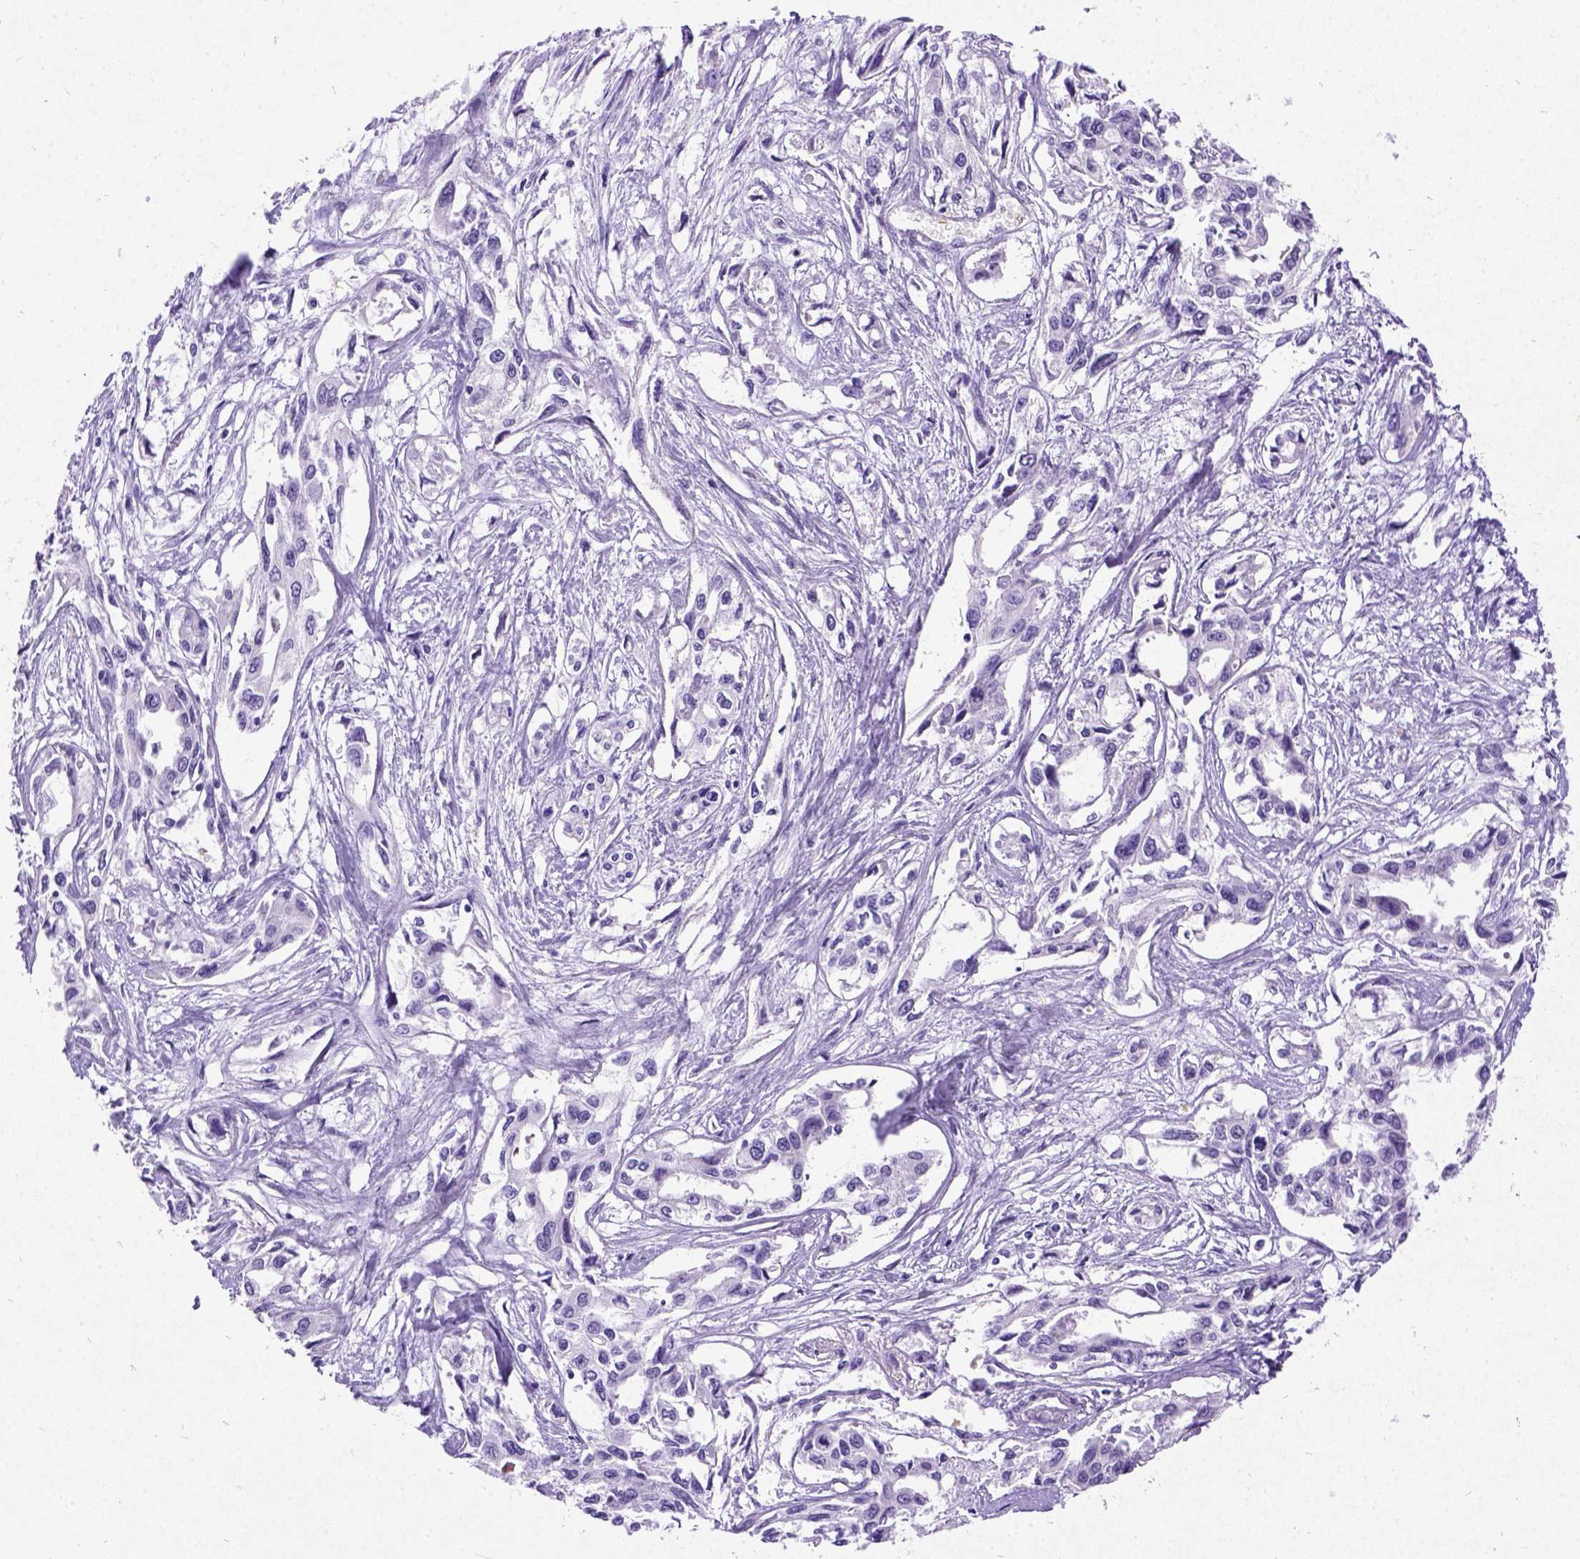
{"staining": {"intensity": "negative", "quantity": "none", "location": "none"}, "tissue": "pancreatic cancer", "cell_type": "Tumor cells", "image_type": "cancer", "snomed": [{"axis": "morphology", "description": "Adenocarcinoma, NOS"}, {"axis": "topography", "description": "Pancreas"}], "caption": "Image shows no protein positivity in tumor cells of pancreatic adenocarcinoma tissue.", "gene": "NEUROD4", "patient": {"sex": "female", "age": 55}}